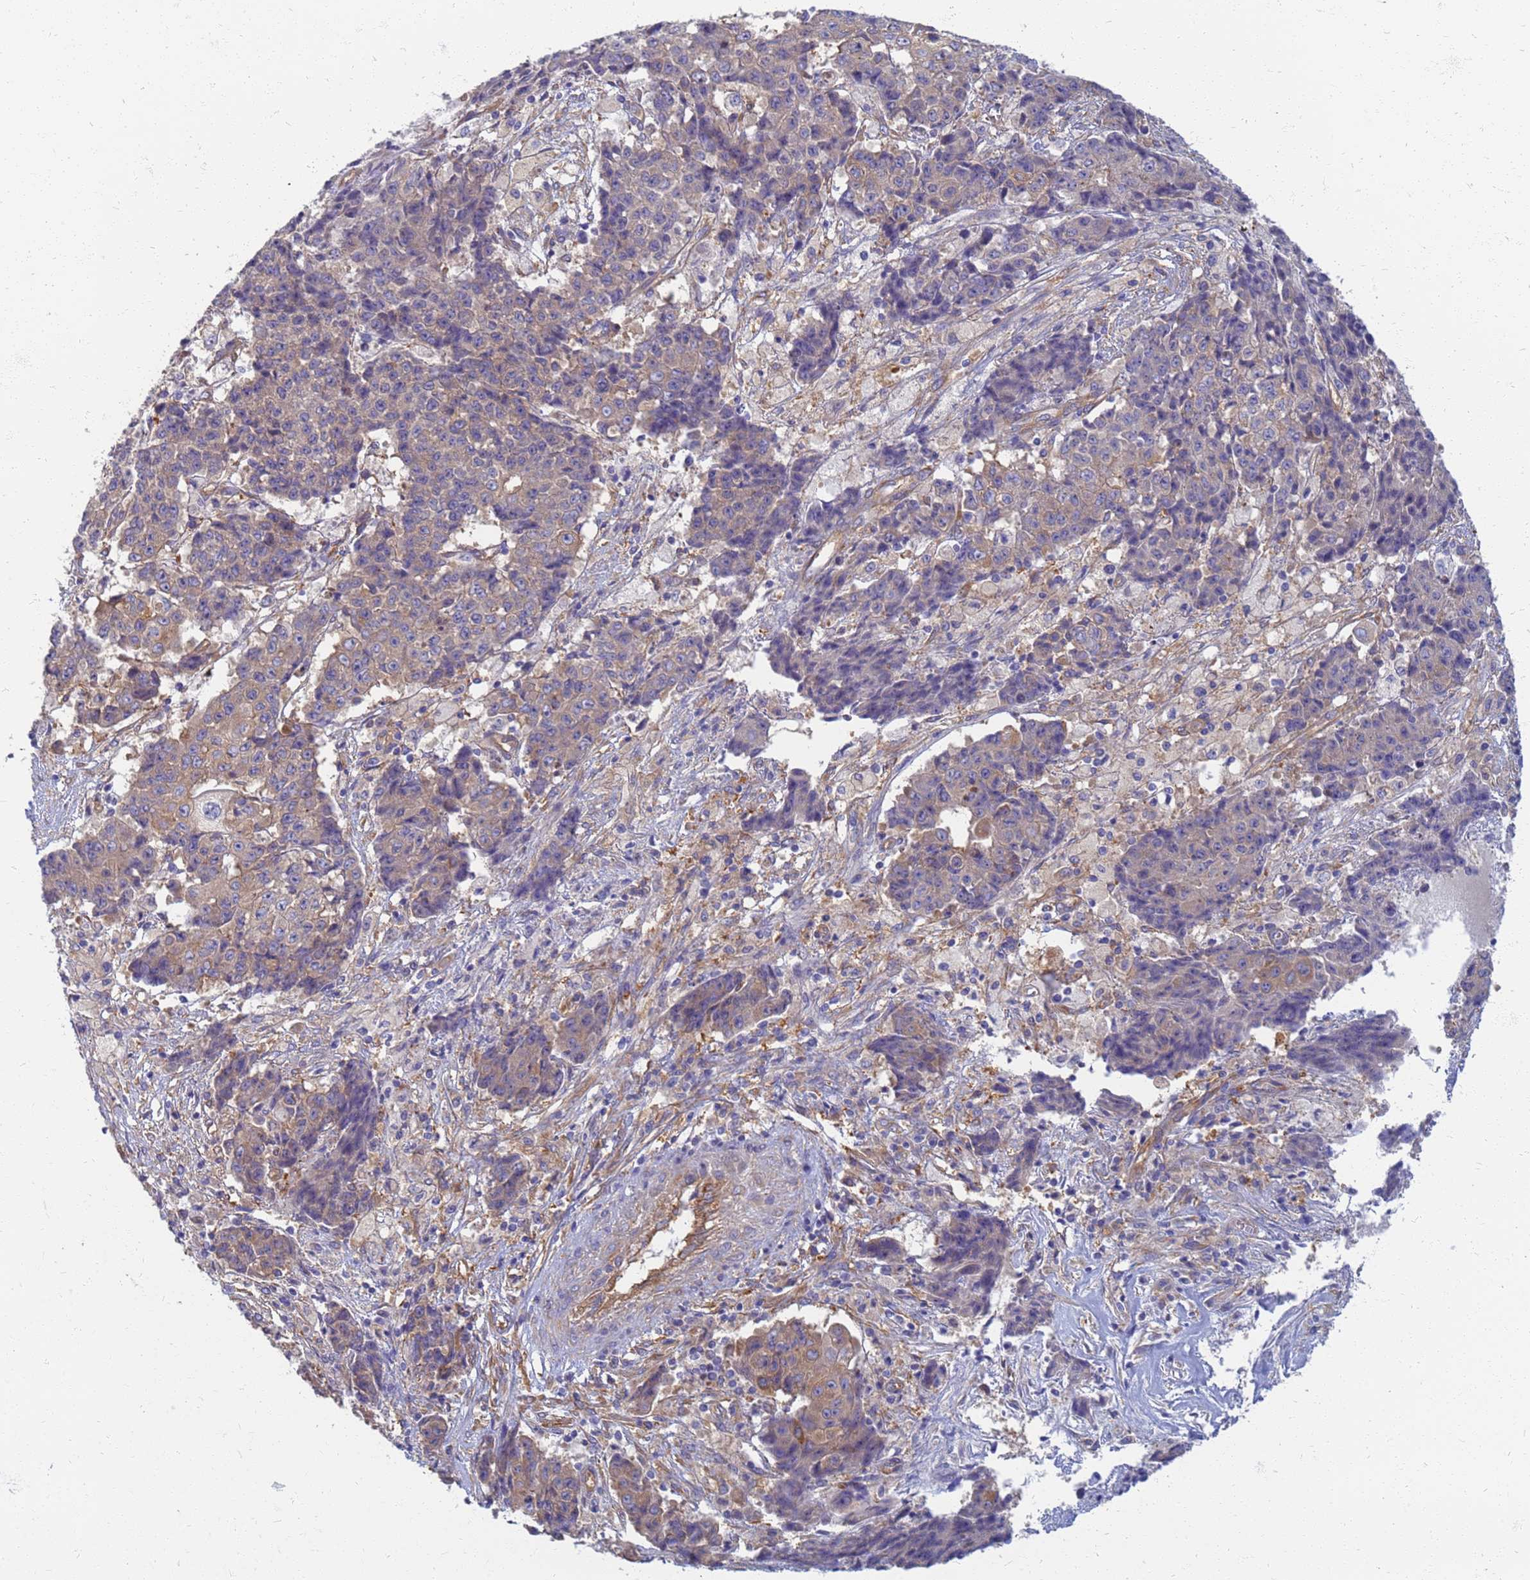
{"staining": {"intensity": "weak", "quantity": "<25%", "location": "cytoplasmic/membranous"}, "tissue": "ovarian cancer", "cell_type": "Tumor cells", "image_type": "cancer", "snomed": [{"axis": "morphology", "description": "Carcinoma, endometroid"}, {"axis": "topography", "description": "Ovary"}], "caption": "This photomicrograph is of ovarian cancer (endometroid carcinoma) stained with IHC to label a protein in brown with the nuclei are counter-stained blue. There is no expression in tumor cells. (Brightfield microscopy of DAB (3,3'-diaminobenzidine) immunohistochemistry (IHC) at high magnification).", "gene": "EEA1", "patient": {"sex": "female", "age": 42}}